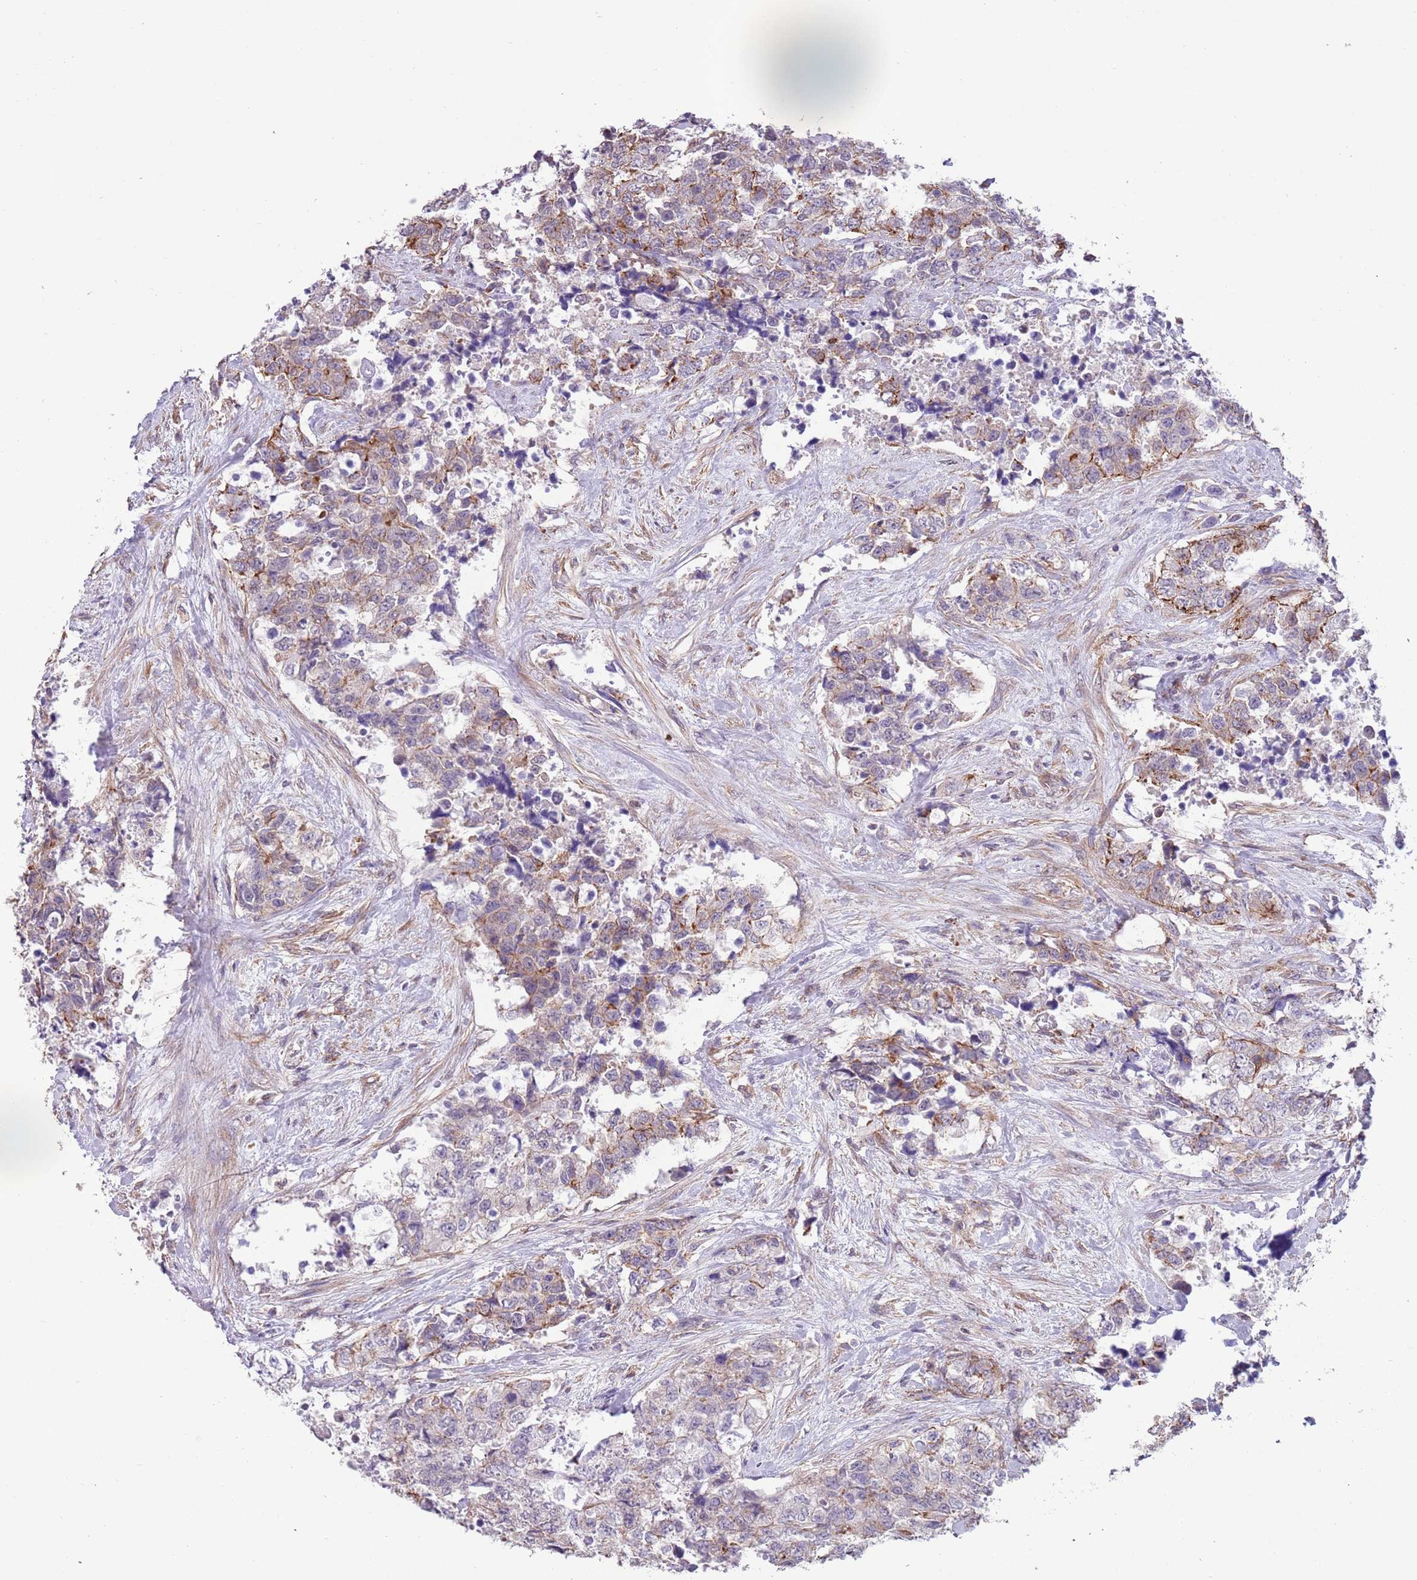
{"staining": {"intensity": "strong", "quantity": "<25%", "location": "cytoplasmic/membranous"}, "tissue": "urothelial cancer", "cell_type": "Tumor cells", "image_type": "cancer", "snomed": [{"axis": "morphology", "description": "Urothelial carcinoma, High grade"}, {"axis": "topography", "description": "Urinary bladder"}], "caption": "IHC of high-grade urothelial carcinoma shows medium levels of strong cytoplasmic/membranous positivity in approximately <25% of tumor cells.", "gene": "CREBZF", "patient": {"sex": "female", "age": 78}}